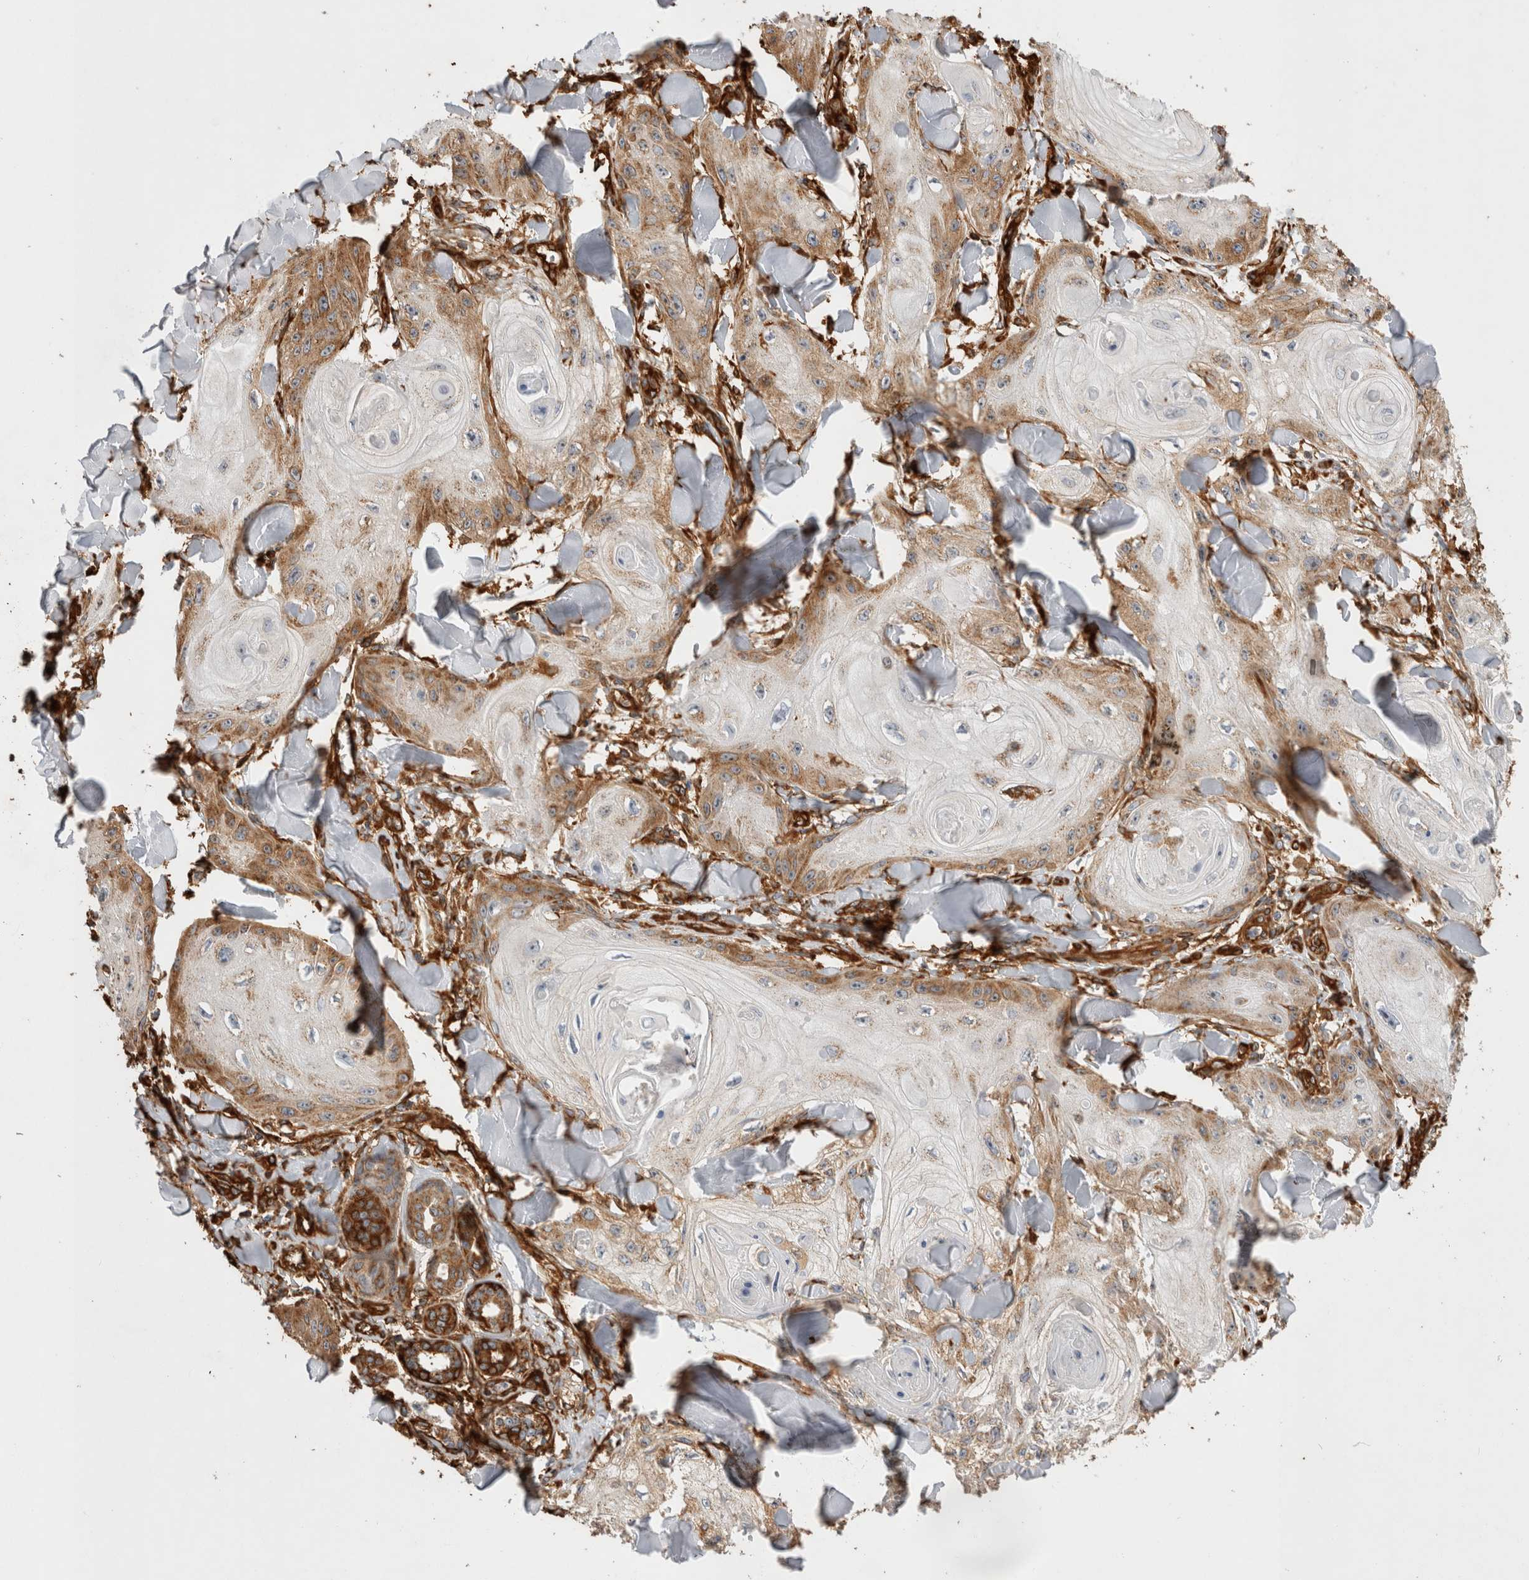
{"staining": {"intensity": "weak", "quantity": "25%-75%", "location": "cytoplasmic/membranous"}, "tissue": "skin cancer", "cell_type": "Tumor cells", "image_type": "cancer", "snomed": [{"axis": "morphology", "description": "Squamous cell carcinoma, NOS"}, {"axis": "topography", "description": "Skin"}], "caption": "IHC of skin squamous cell carcinoma displays low levels of weak cytoplasmic/membranous staining in about 25%-75% of tumor cells.", "gene": "ZNF397", "patient": {"sex": "male", "age": 74}}